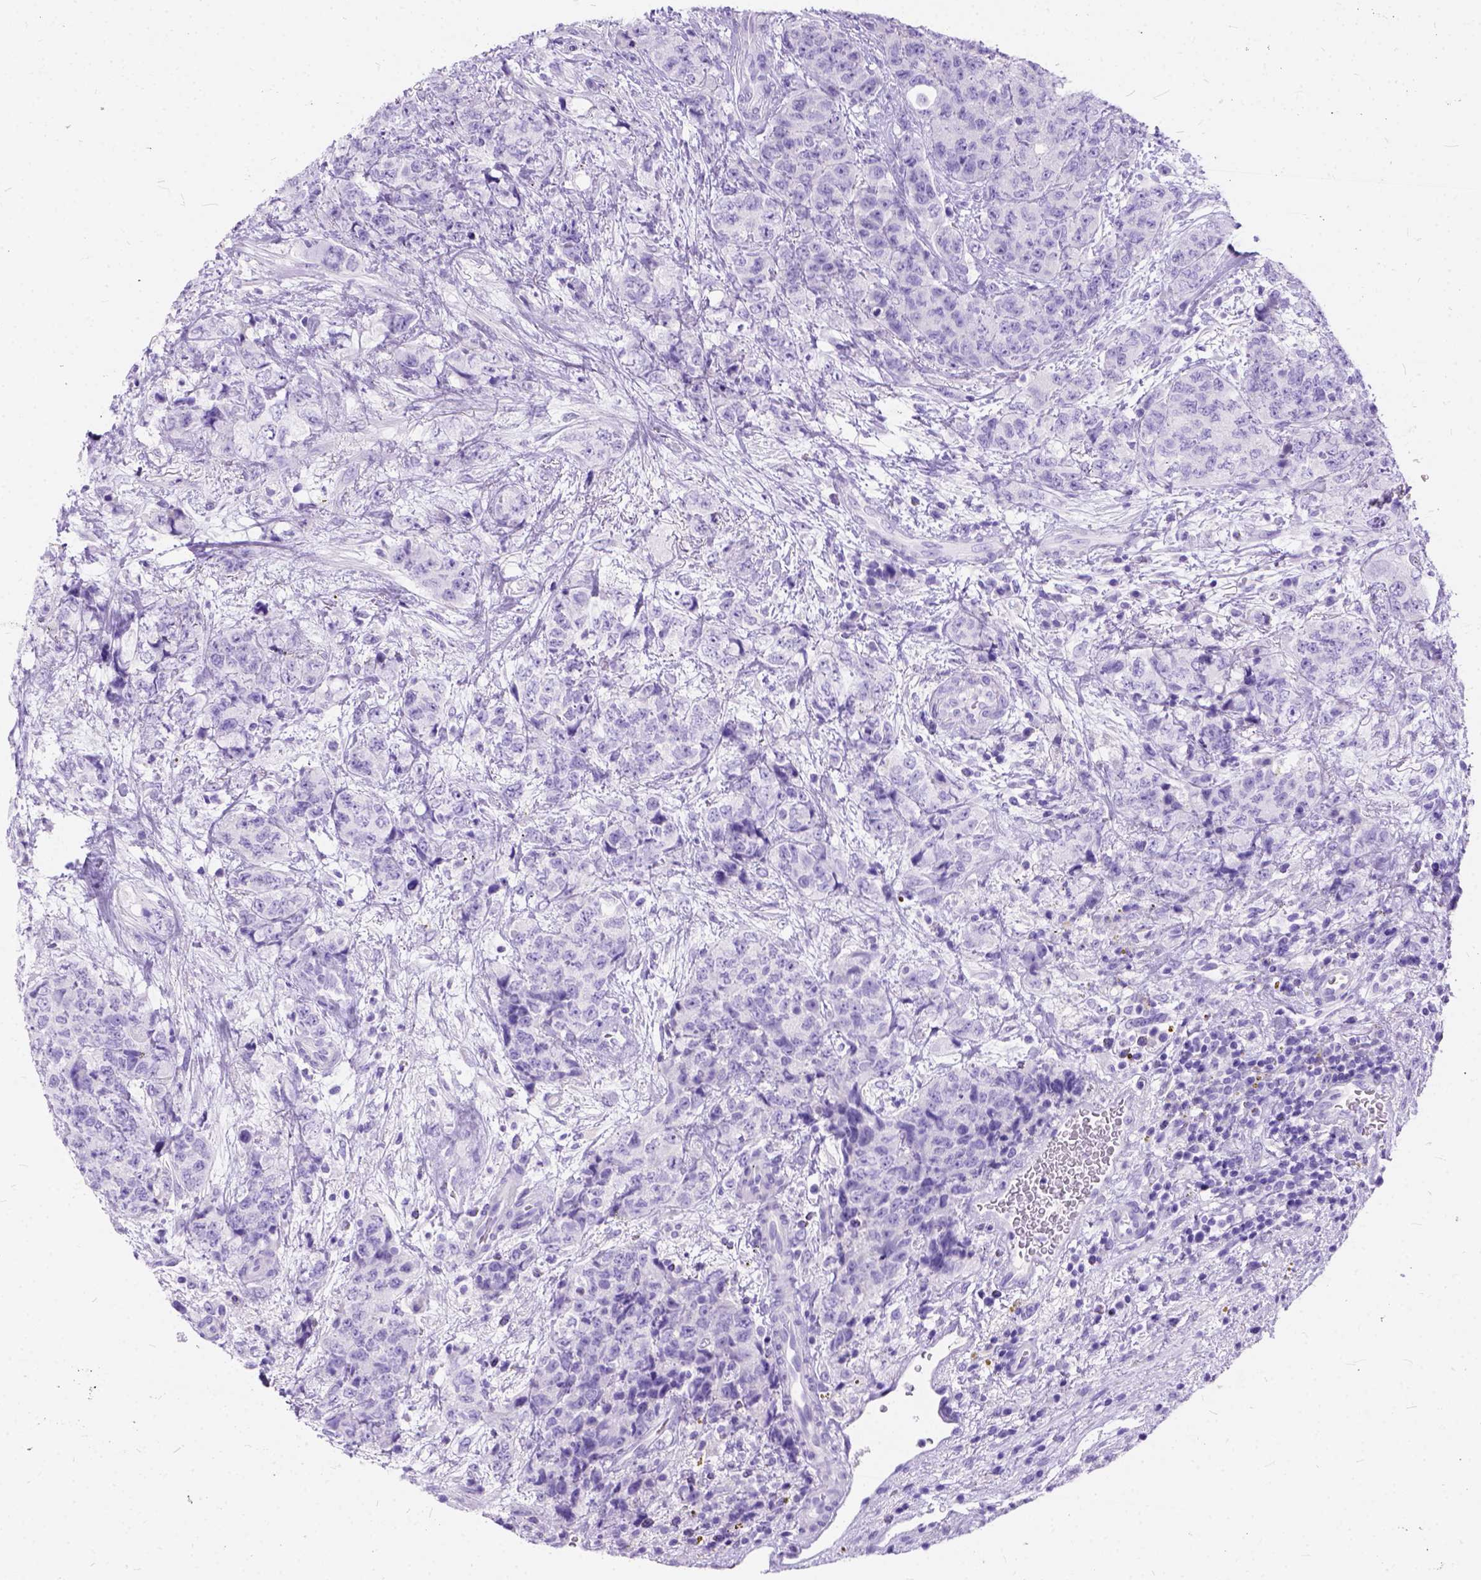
{"staining": {"intensity": "negative", "quantity": "none", "location": "none"}, "tissue": "urothelial cancer", "cell_type": "Tumor cells", "image_type": "cancer", "snomed": [{"axis": "morphology", "description": "Urothelial carcinoma, High grade"}, {"axis": "topography", "description": "Urinary bladder"}], "caption": "Urothelial cancer was stained to show a protein in brown. There is no significant positivity in tumor cells.", "gene": "C1QTNF3", "patient": {"sex": "female", "age": 78}}